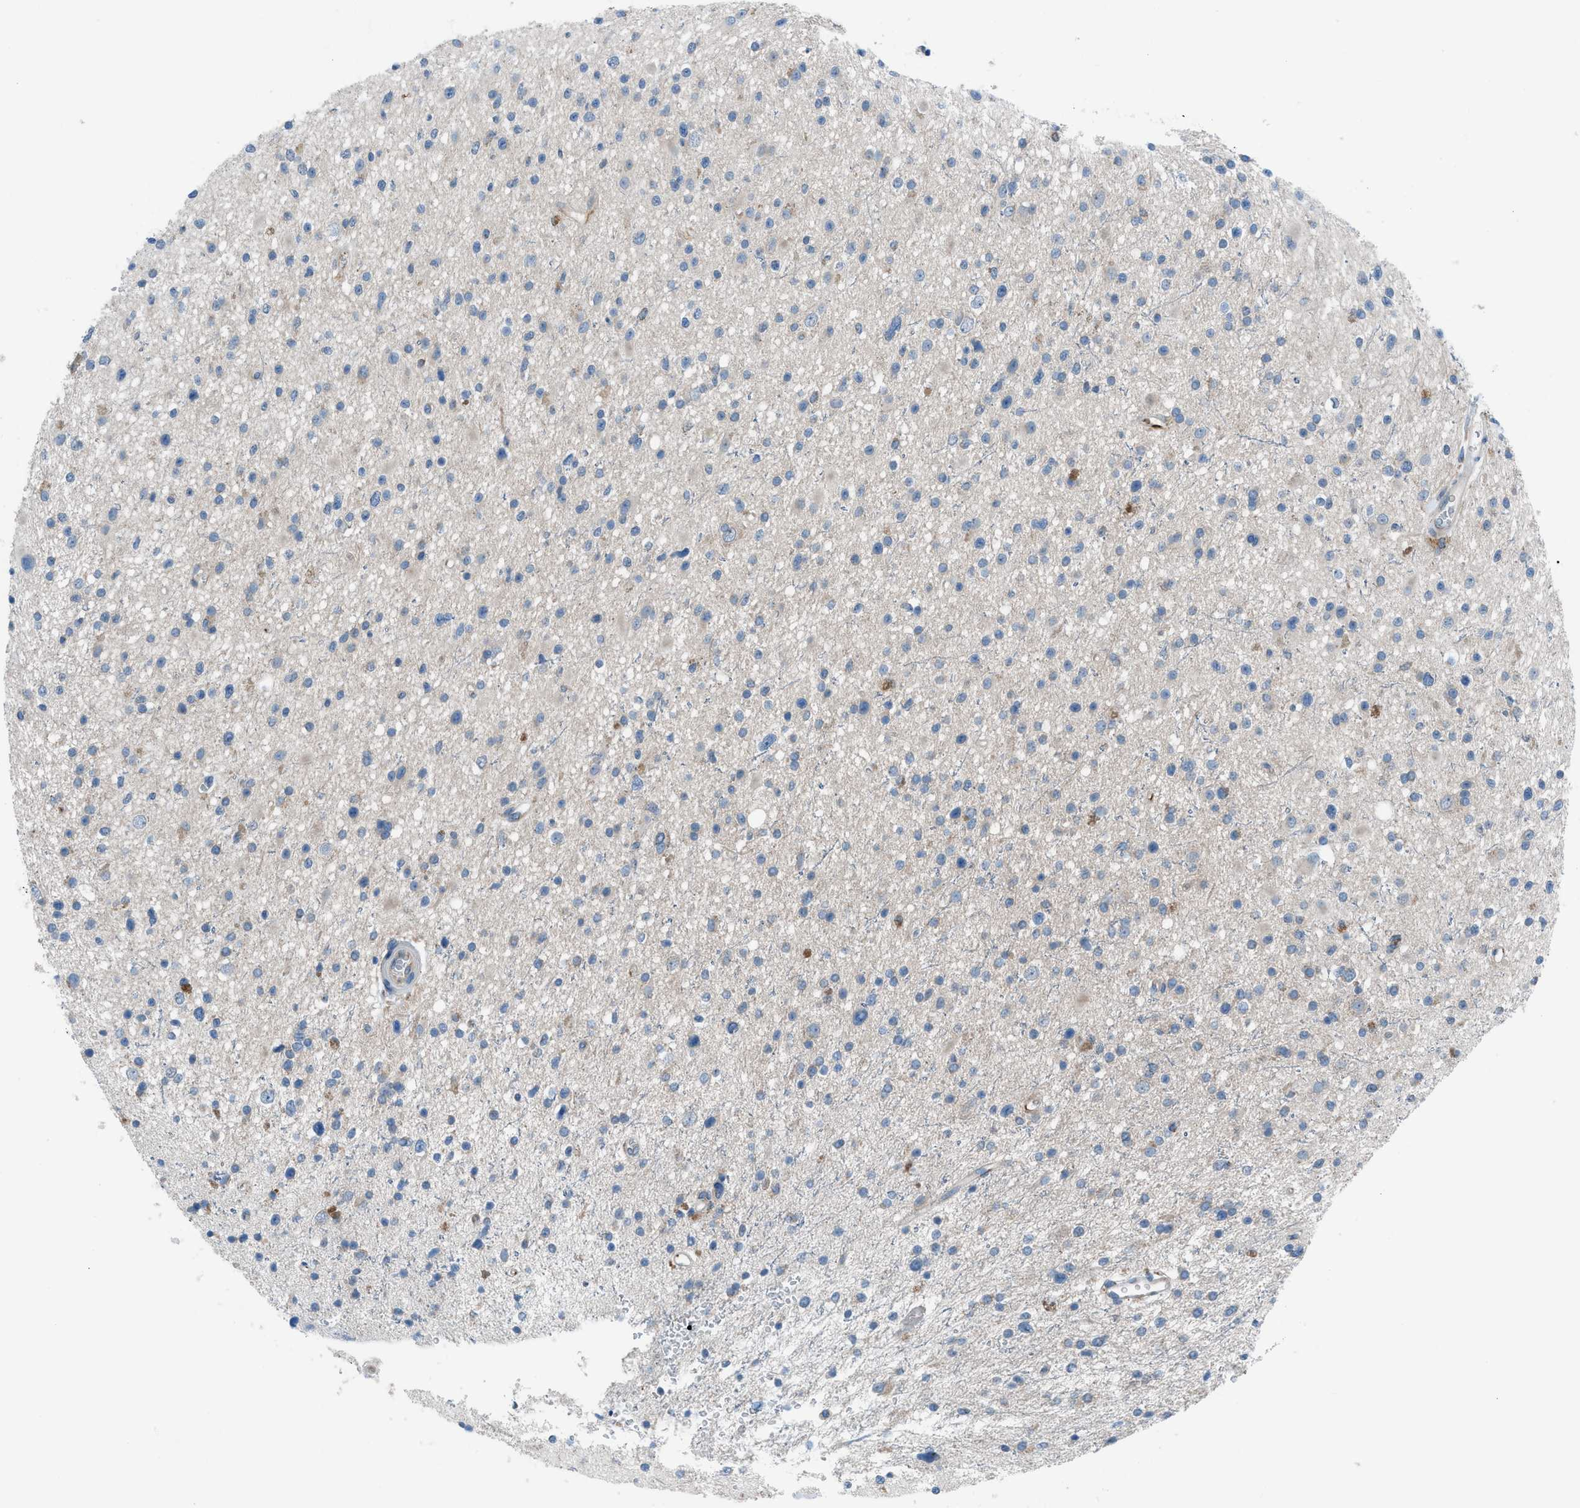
{"staining": {"intensity": "negative", "quantity": "none", "location": "none"}, "tissue": "glioma", "cell_type": "Tumor cells", "image_type": "cancer", "snomed": [{"axis": "morphology", "description": "Glioma, malignant, High grade"}, {"axis": "topography", "description": "Brain"}], "caption": "Human glioma stained for a protein using IHC reveals no expression in tumor cells.", "gene": "HEG1", "patient": {"sex": "male", "age": 33}}